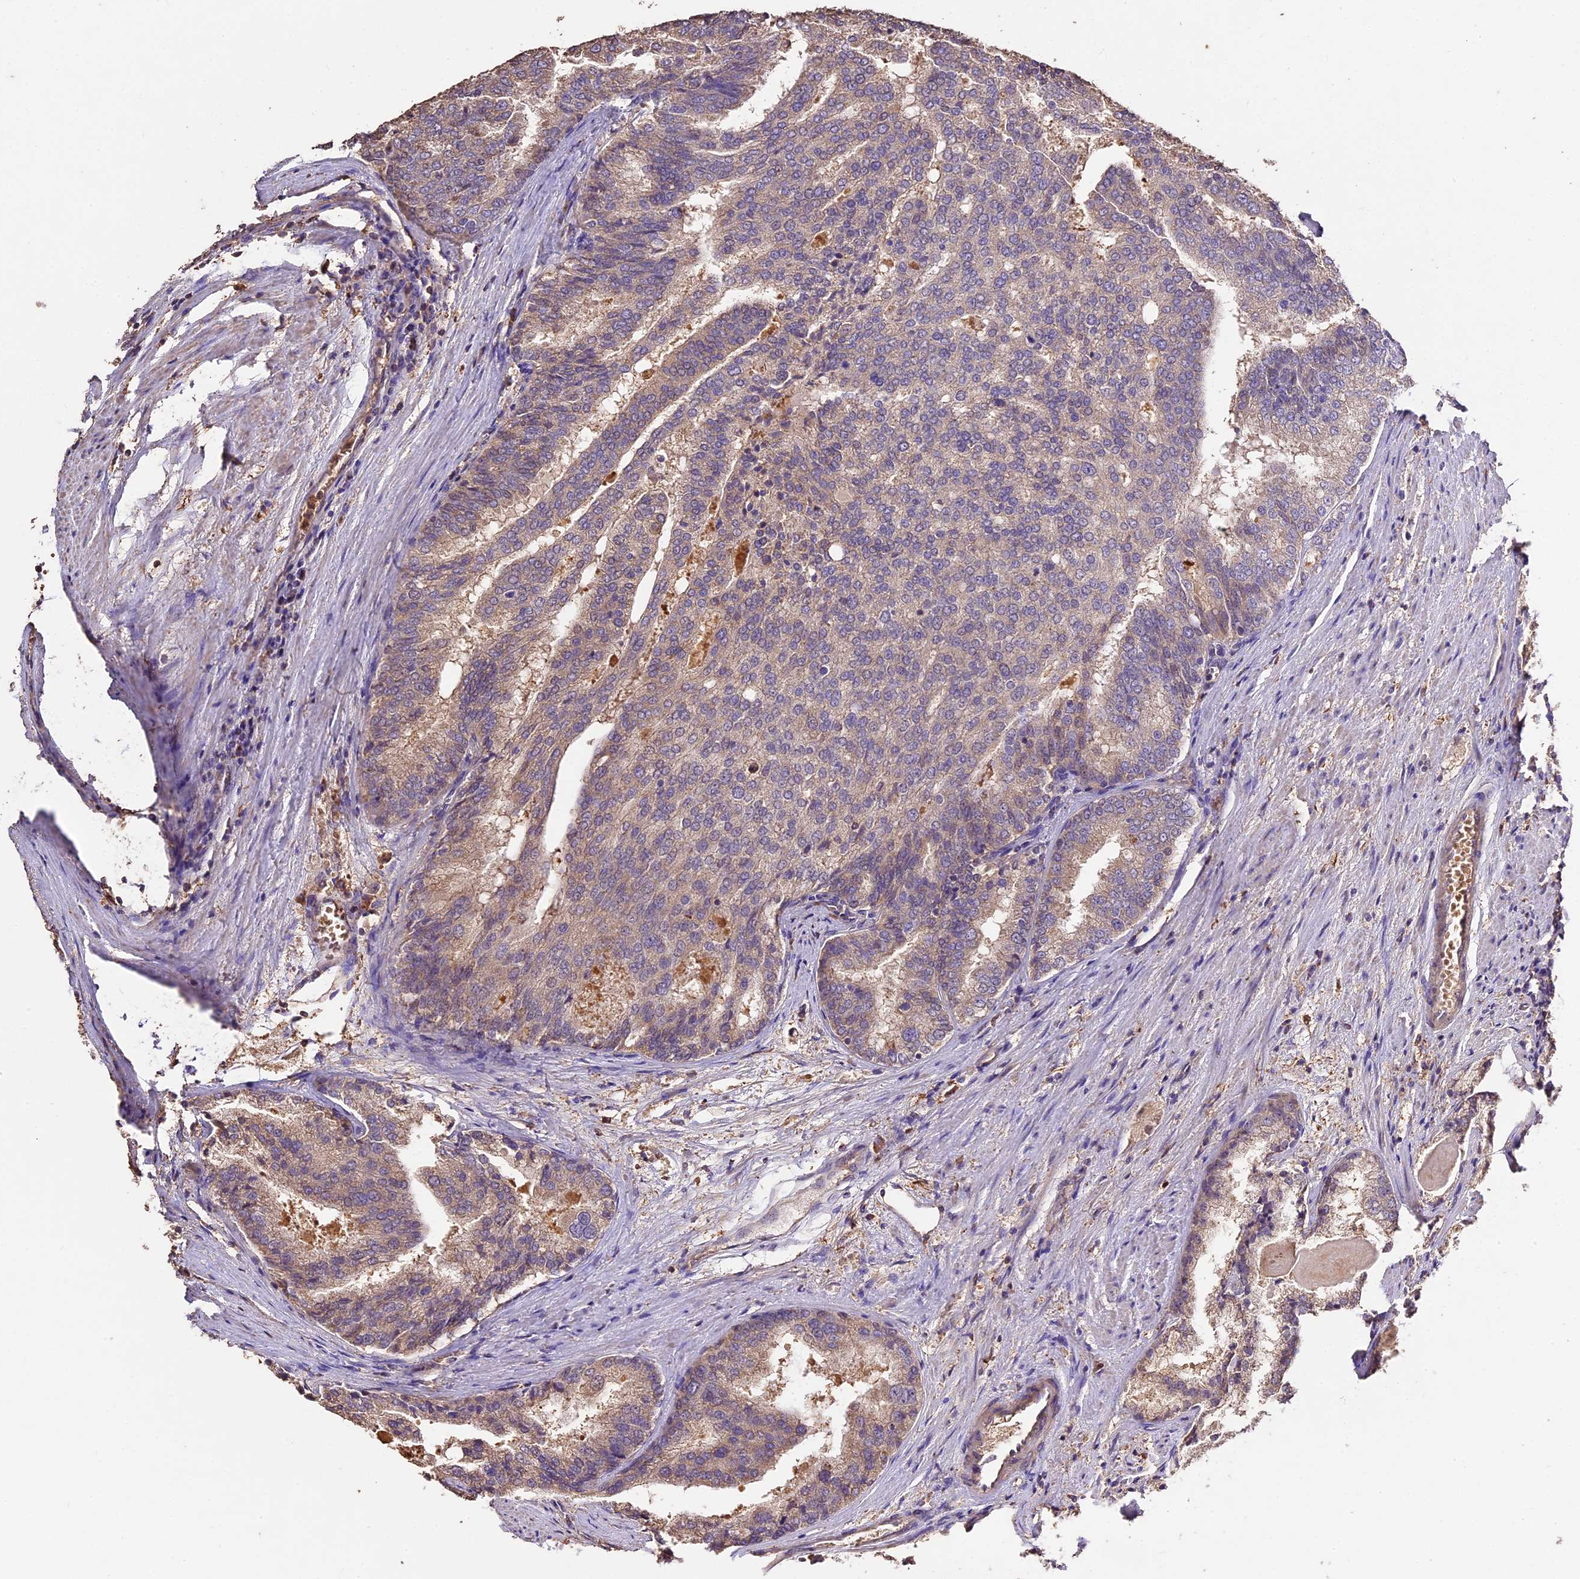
{"staining": {"intensity": "weak", "quantity": ">75%", "location": "cytoplasmic/membranous"}, "tissue": "prostate cancer", "cell_type": "Tumor cells", "image_type": "cancer", "snomed": [{"axis": "morphology", "description": "Adenocarcinoma, High grade"}, {"axis": "topography", "description": "Prostate"}], "caption": "Tumor cells reveal low levels of weak cytoplasmic/membranous staining in about >75% of cells in prostate cancer.", "gene": "CRLF1", "patient": {"sex": "male", "age": 50}}